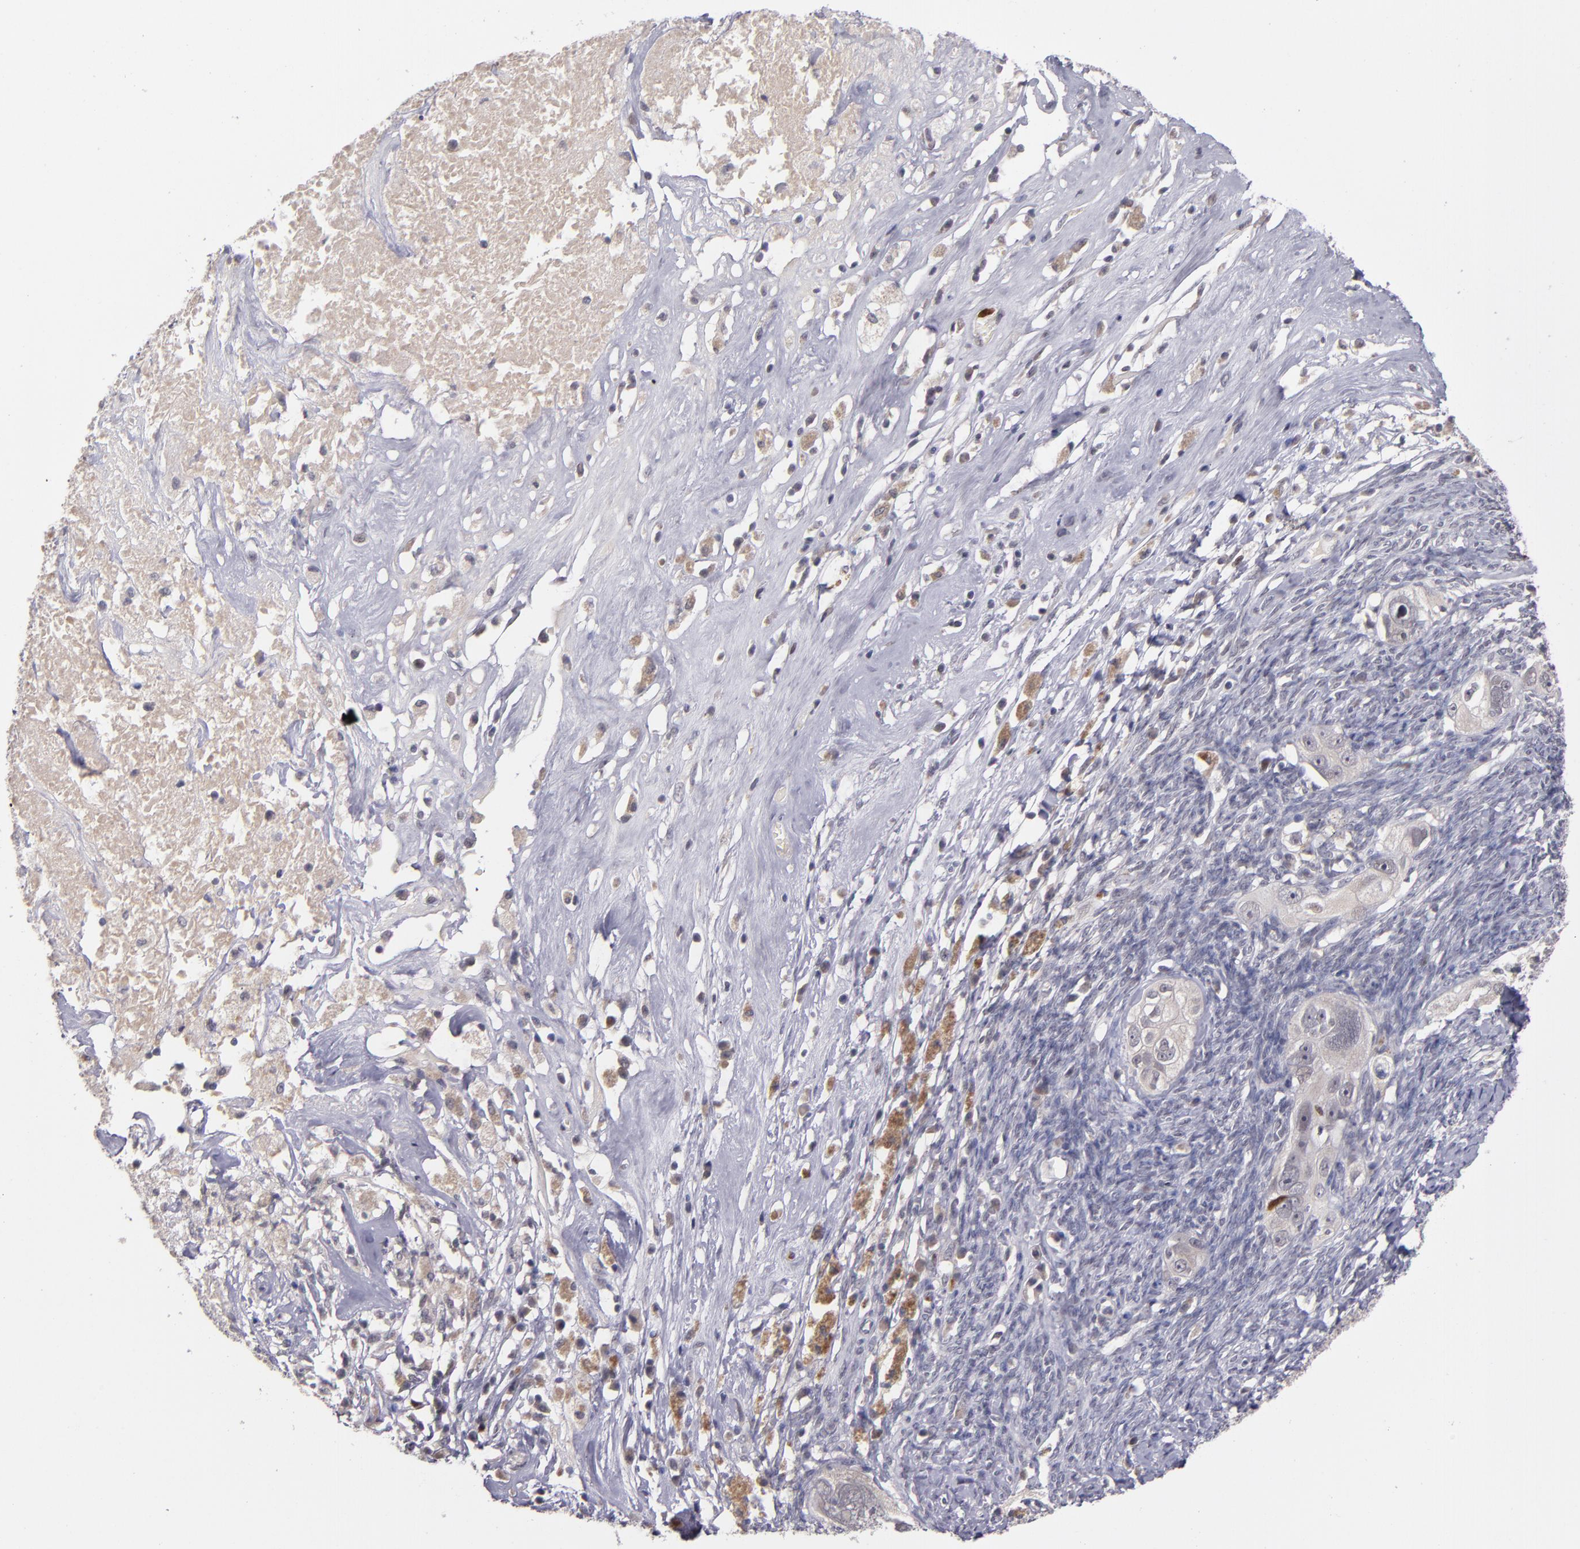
{"staining": {"intensity": "strong", "quantity": "<25%", "location": "nuclear"}, "tissue": "ovarian cancer", "cell_type": "Tumor cells", "image_type": "cancer", "snomed": [{"axis": "morphology", "description": "Normal tissue, NOS"}, {"axis": "morphology", "description": "Cystadenocarcinoma, serous, NOS"}, {"axis": "topography", "description": "Ovary"}], "caption": "Strong nuclear positivity for a protein is appreciated in about <25% of tumor cells of ovarian cancer using IHC.", "gene": "CDC7", "patient": {"sex": "female", "age": 62}}